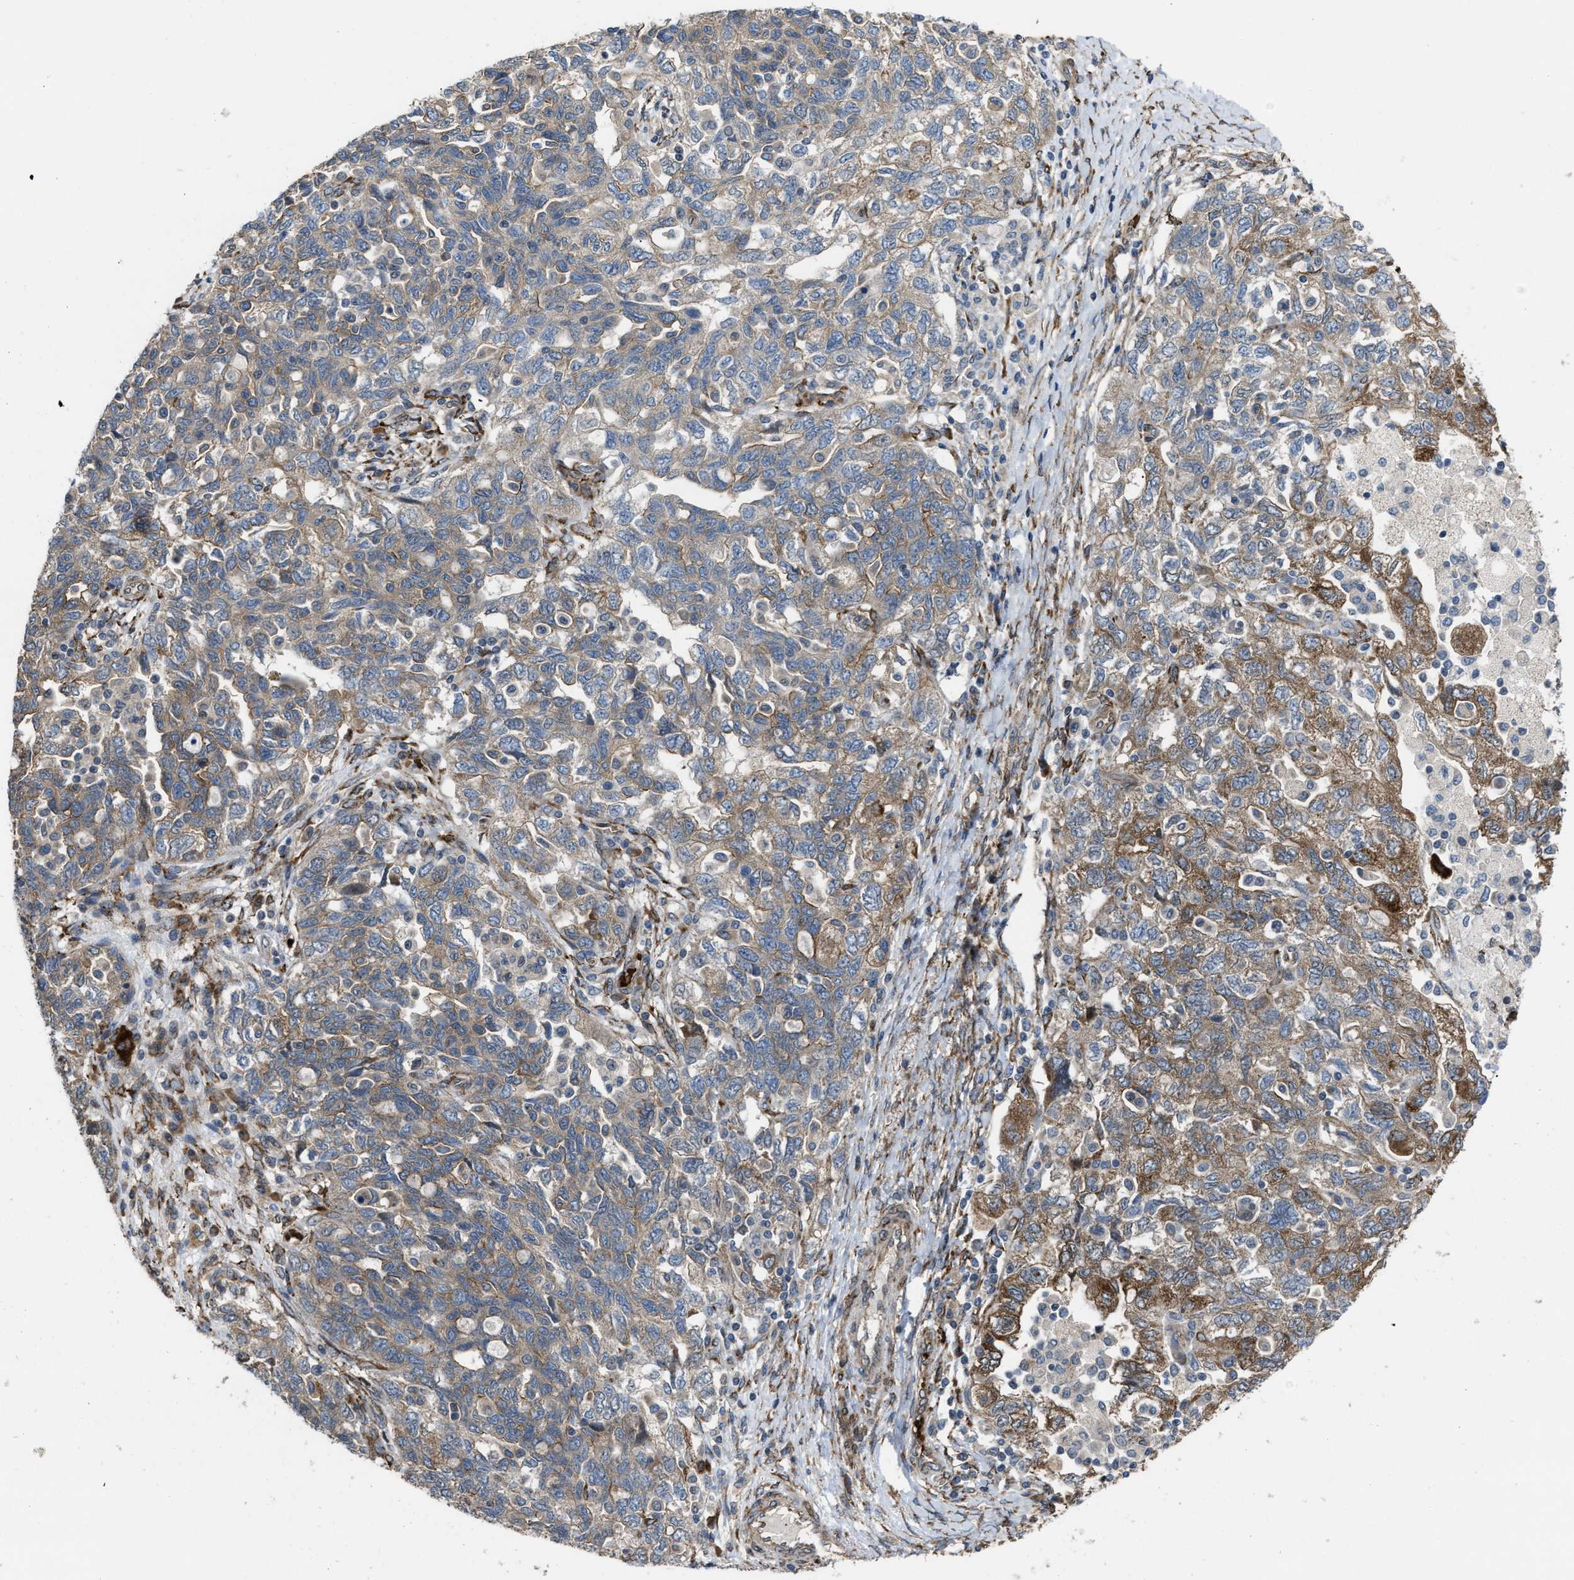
{"staining": {"intensity": "moderate", "quantity": "25%-75%", "location": "cytoplasmic/membranous"}, "tissue": "ovarian cancer", "cell_type": "Tumor cells", "image_type": "cancer", "snomed": [{"axis": "morphology", "description": "Carcinoma, NOS"}, {"axis": "morphology", "description": "Cystadenocarcinoma, serous, NOS"}, {"axis": "topography", "description": "Ovary"}], "caption": "DAB (3,3'-diaminobenzidine) immunohistochemical staining of ovarian cancer (serous cystadenocarcinoma) shows moderate cytoplasmic/membranous protein positivity in about 25%-75% of tumor cells.", "gene": "SELENOM", "patient": {"sex": "female", "age": 69}}